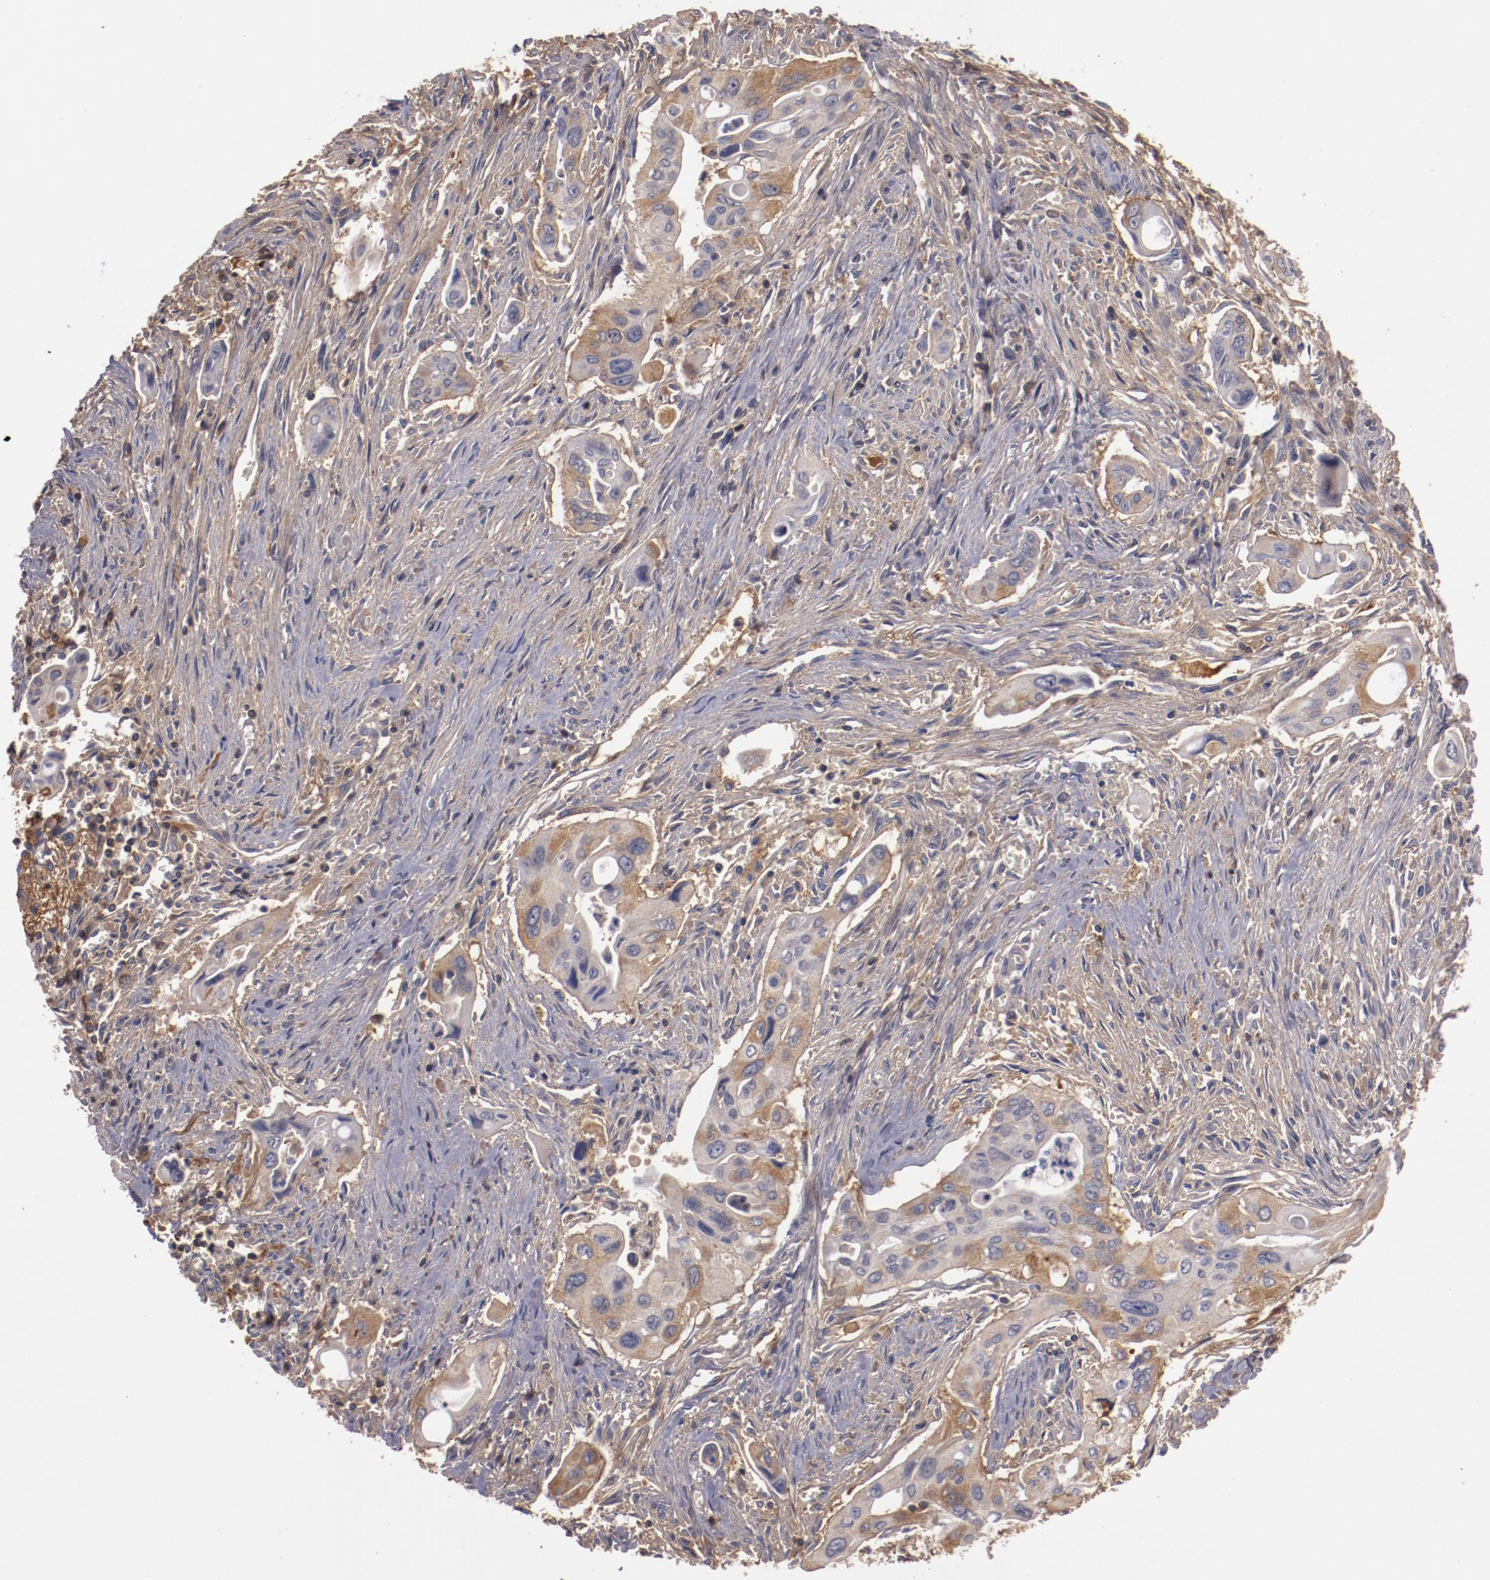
{"staining": {"intensity": "weak", "quantity": "25%-75%", "location": "cytoplasmic/membranous"}, "tissue": "pancreatic cancer", "cell_type": "Tumor cells", "image_type": "cancer", "snomed": [{"axis": "morphology", "description": "Adenocarcinoma, NOS"}, {"axis": "topography", "description": "Pancreas"}], "caption": "Immunohistochemistry staining of pancreatic cancer (adenocarcinoma), which shows low levels of weak cytoplasmic/membranous staining in about 25%-75% of tumor cells indicating weak cytoplasmic/membranous protein positivity. The staining was performed using DAB (brown) for protein detection and nuclei were counterstained in hematoxylin (blue).", "gene": "MBL2", "patient": {"sex": "male", "age": 77}}